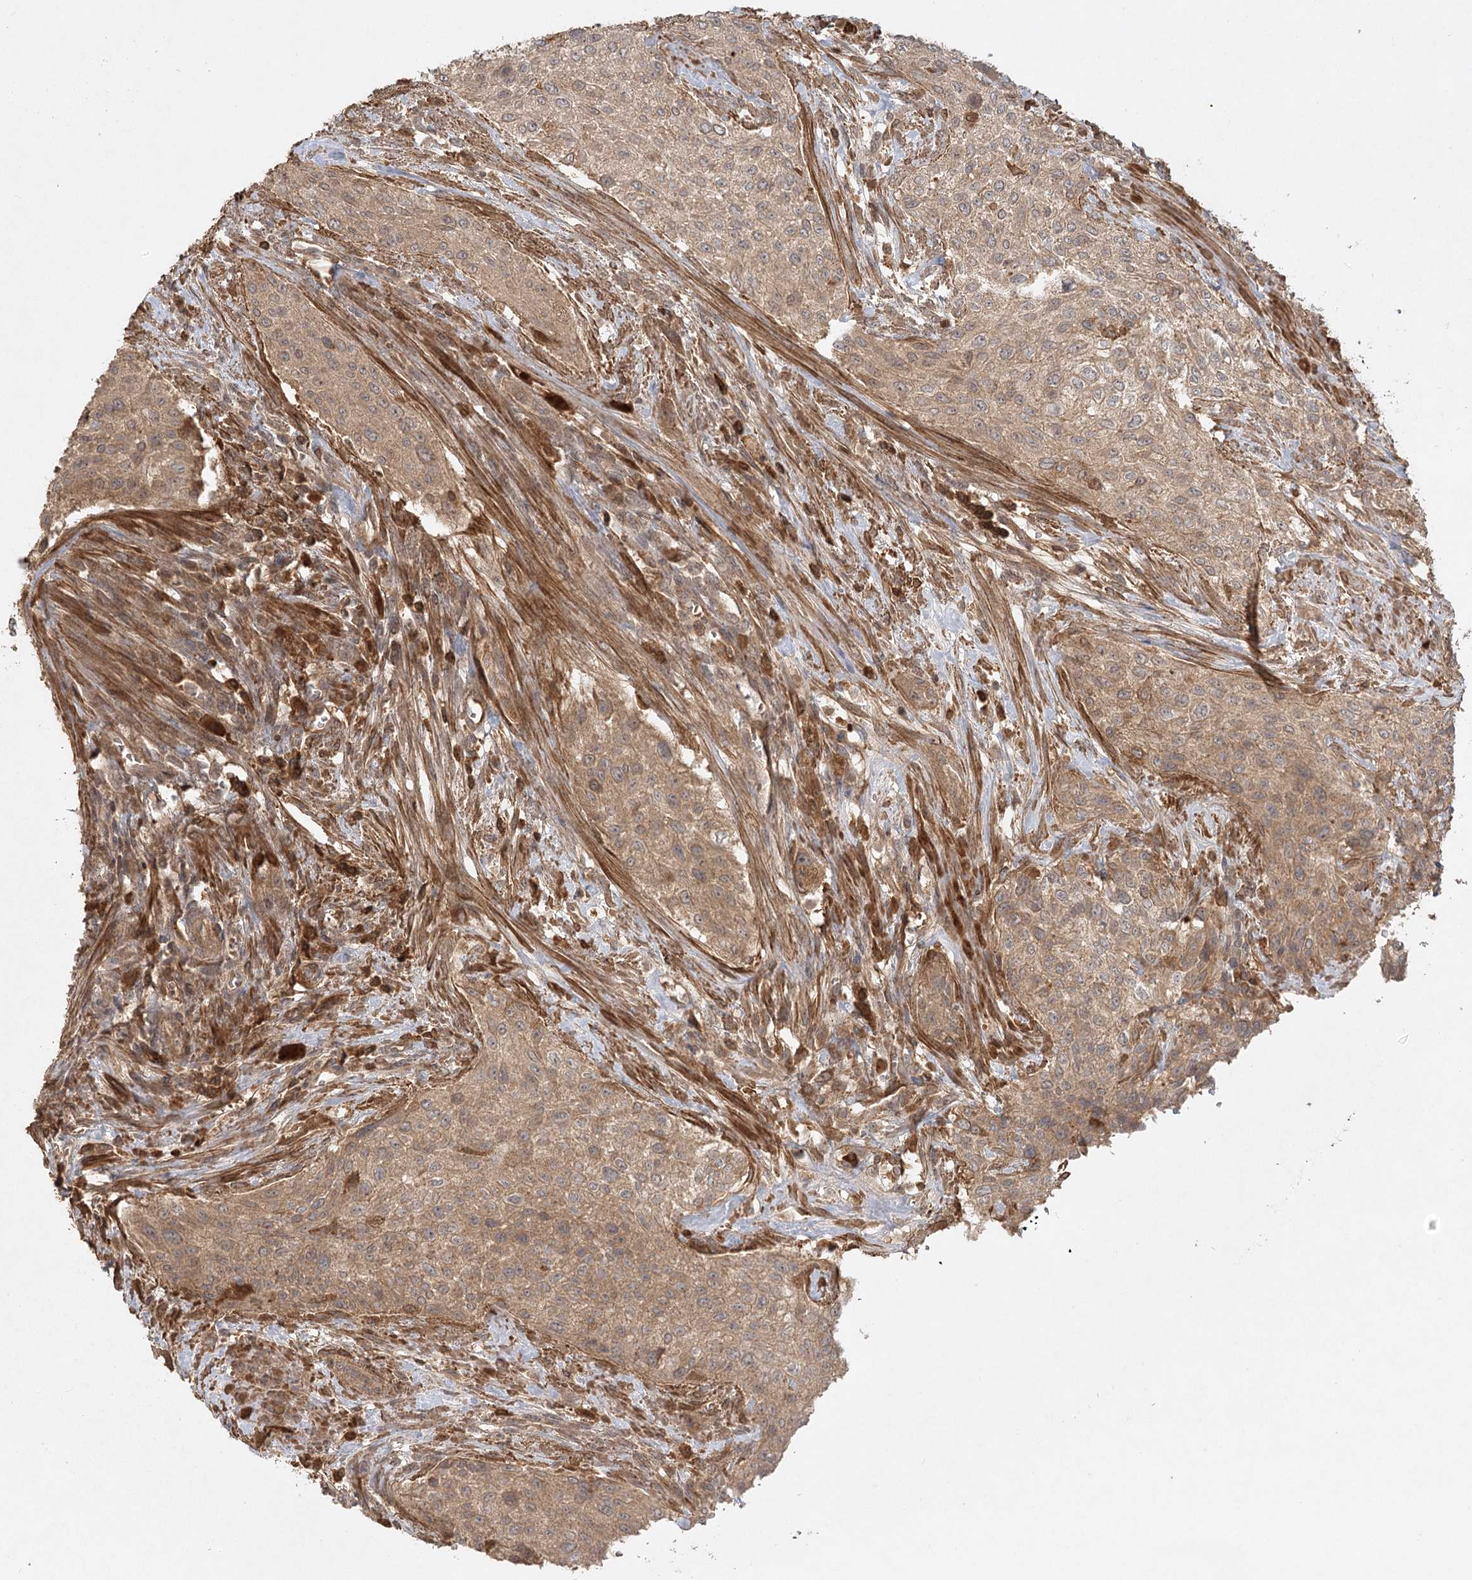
{"staining": {"intensity": "weak", "quantity": ">75%", "location": "cytoplasmic/membranous"}, "tissue": "urothelial cancer", "cell_type": "Tumor cells", "image_type": "cancer", "snomed": [{"axis": "morphology", "description": "Normal tissue, NOS"}, {"axis": "morphology", "description": "Urothelial carcinoma, NOS"}, {"axis": "topography", "description": "Urinary bladder"}, {"axis": "topography", "description": "Peripheral nerve tissue"}], "caption": "Immunohistochemical staining of human urothelial cancer demonstrates weak cytoplasmic/membranous protein staining in approximately >75% of tumor cells.", "gene": "ARL13A", "patient": {"sex": "male", "age": 35}}